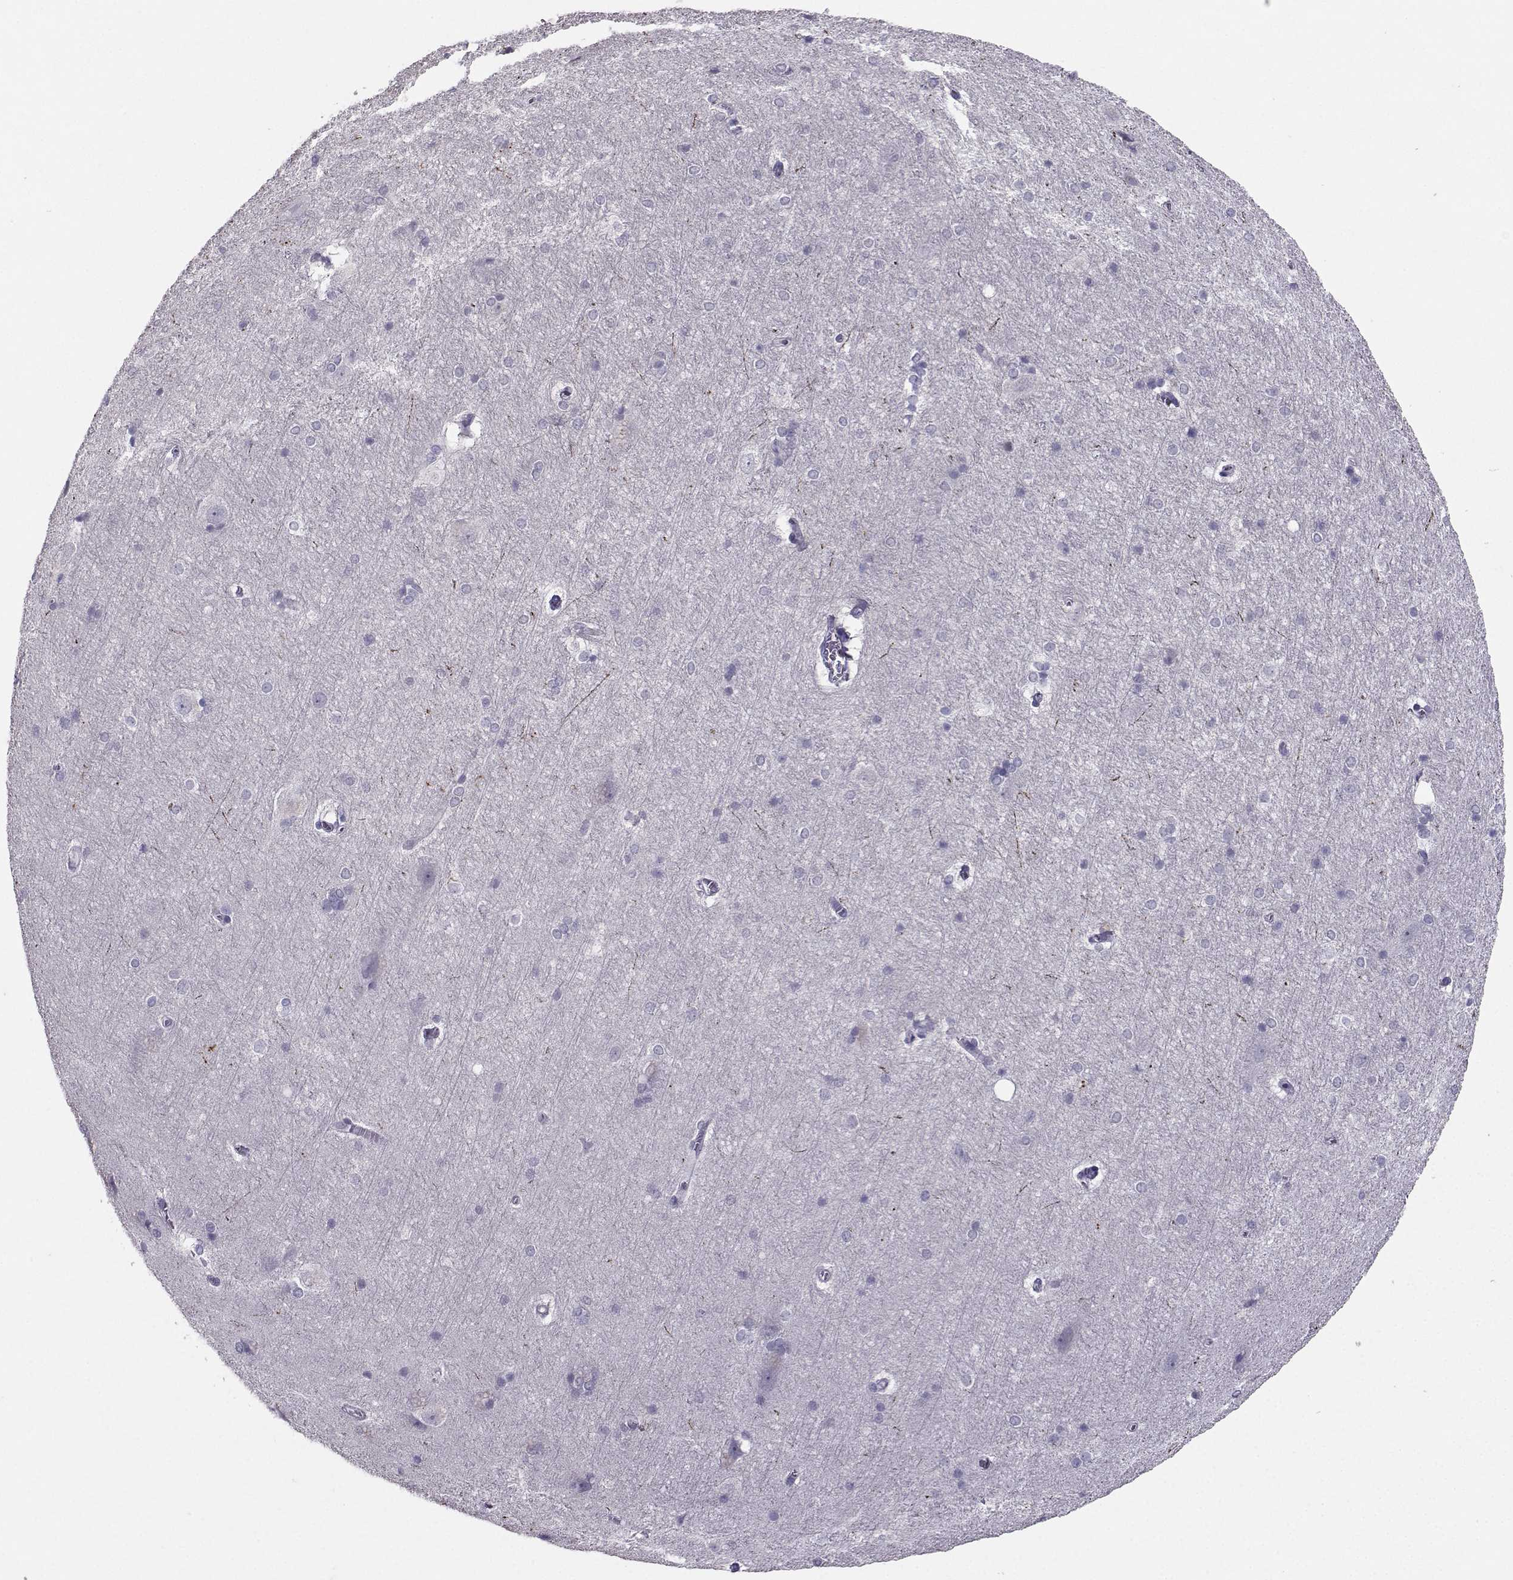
{"staining": {"intensity": "negative", "quantity": "none", "location": "none"}, "tissue": "hippocampus", "cell_type": "Glial cells", "image_type": "normal", "snomed": [{"axis": "morphology", "description": "Normal tissue, NOS"}, {"axis": "topography", "description": "Cerebral cortex"}, {"axis": "topography", "description": "Hippocampus"}], "caption": "DAB immunohistochemical staining of benign human hippocampus exhibits no significant positivity in glial cells. (Brightfield microscopy of DAB (3,3'-diaminobenzidine) immunohistochemistry (IHC) at high magnification).", "gene": "CARTPT", "patient": {"sex": "female", "age": 19}}